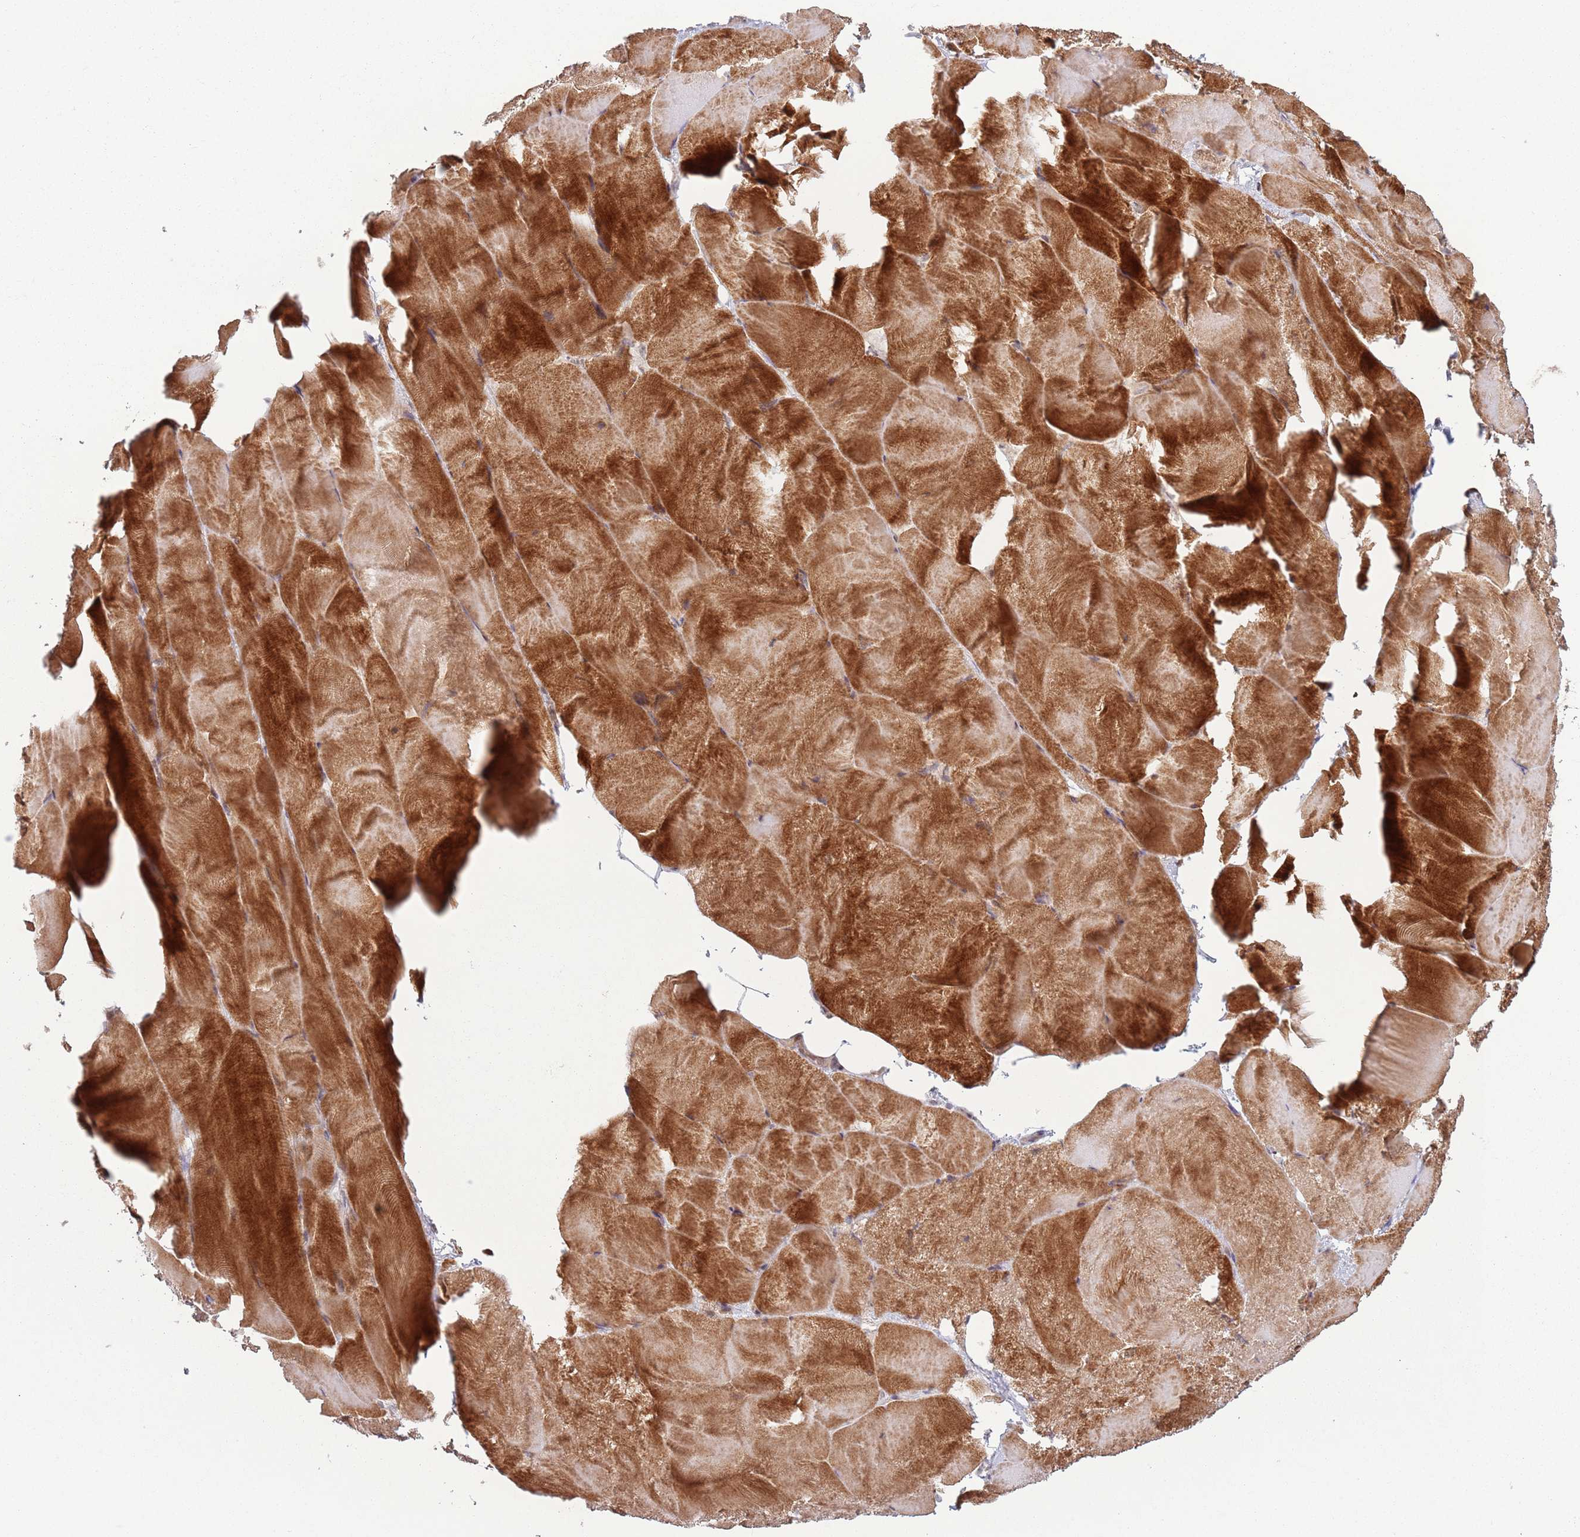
{"staining": {"intensity": "strong", "quantity": "25%-75%", "location": "cytoplasmic/membranous,nuclear"}, "tissue": "skeletal muscle", "cell_type": "Myocytes", "image_type": "normal", "snomed": [{"axis": "morphology", "description": "Normal tissue, NOS"}, {"axis": "topography", "description": "Skeletal muscle"}], "caption": "High-magnification brightfield microscopy of normal skeletal muscle stained with DAB (3,3'-diaminobenzidine) (brown) and counterstained with hematoxylin (blue). myocytes exhibit strong cytoplasmic/membranous,nuclear expression is appreciated in approximately25%-75% of cells.", "gene": "CCDC154", "patient": {"sex": "female", "age": 64}}